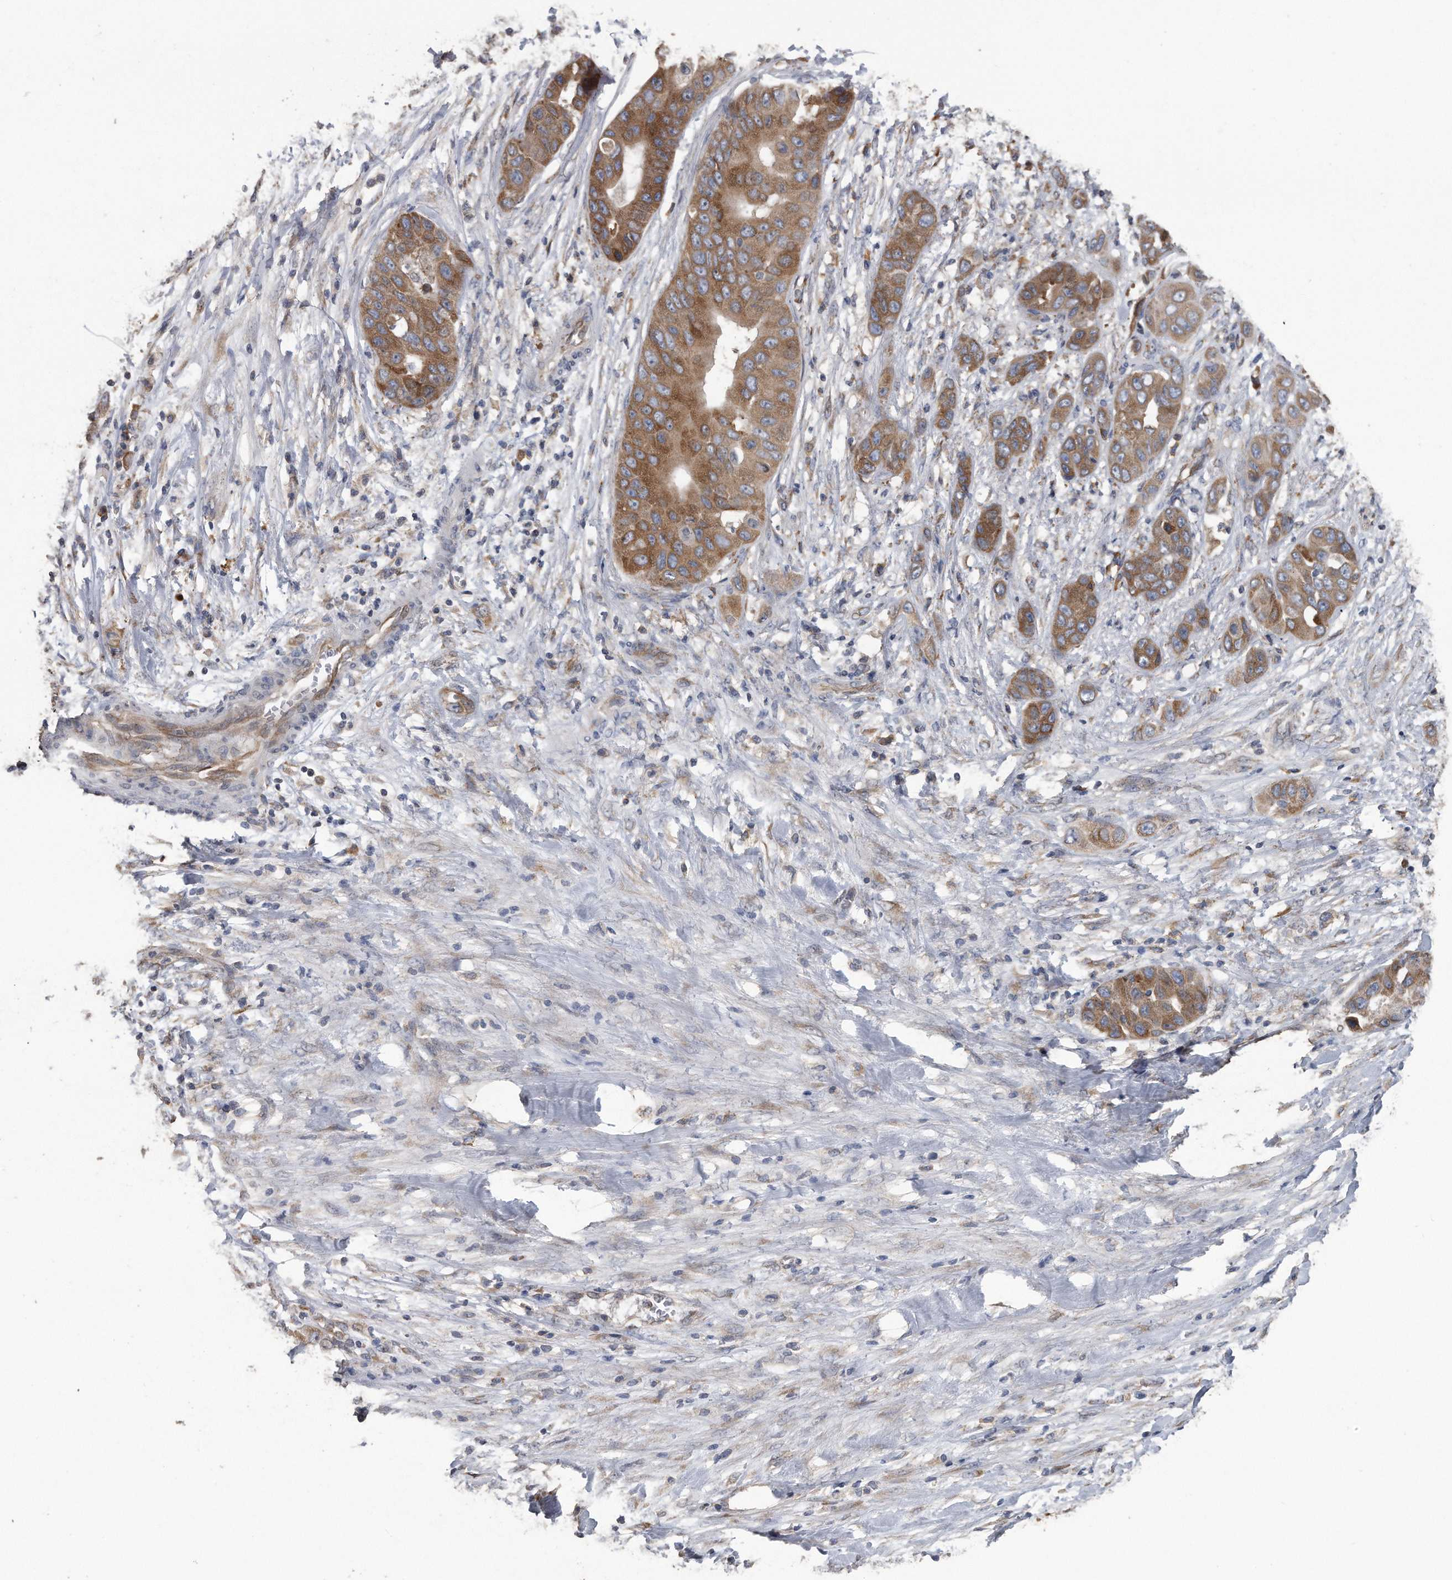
{"staining": {"intensity": "moderate", "quantity": ">75%", "location": "cytoplasmic/membranous"}, "tissue": "liver cancer", "cell_type": "Tumor cells", "image_type": "cancer", "snomed": [{"axis": "morphology", "description": "Cholangiocarcinoma"}, {"axis": "topography", "description": "Liver"}], "caption": "Immunohistochemistry (IHC) (DAB (3,3'-diaminobenzidine)) staining of human liver cancer exhibits moderate cytoplasmic/membranous protein positivity in about >75% of tumor cells. Using DAB (3,3'-diaminobenzidine) (brown) and hematoxylin (blue) stains, captured at high magnification using brightfield microscopy.", "gene": "PCLO", "patient": {"sex": "female", "age": 52}}